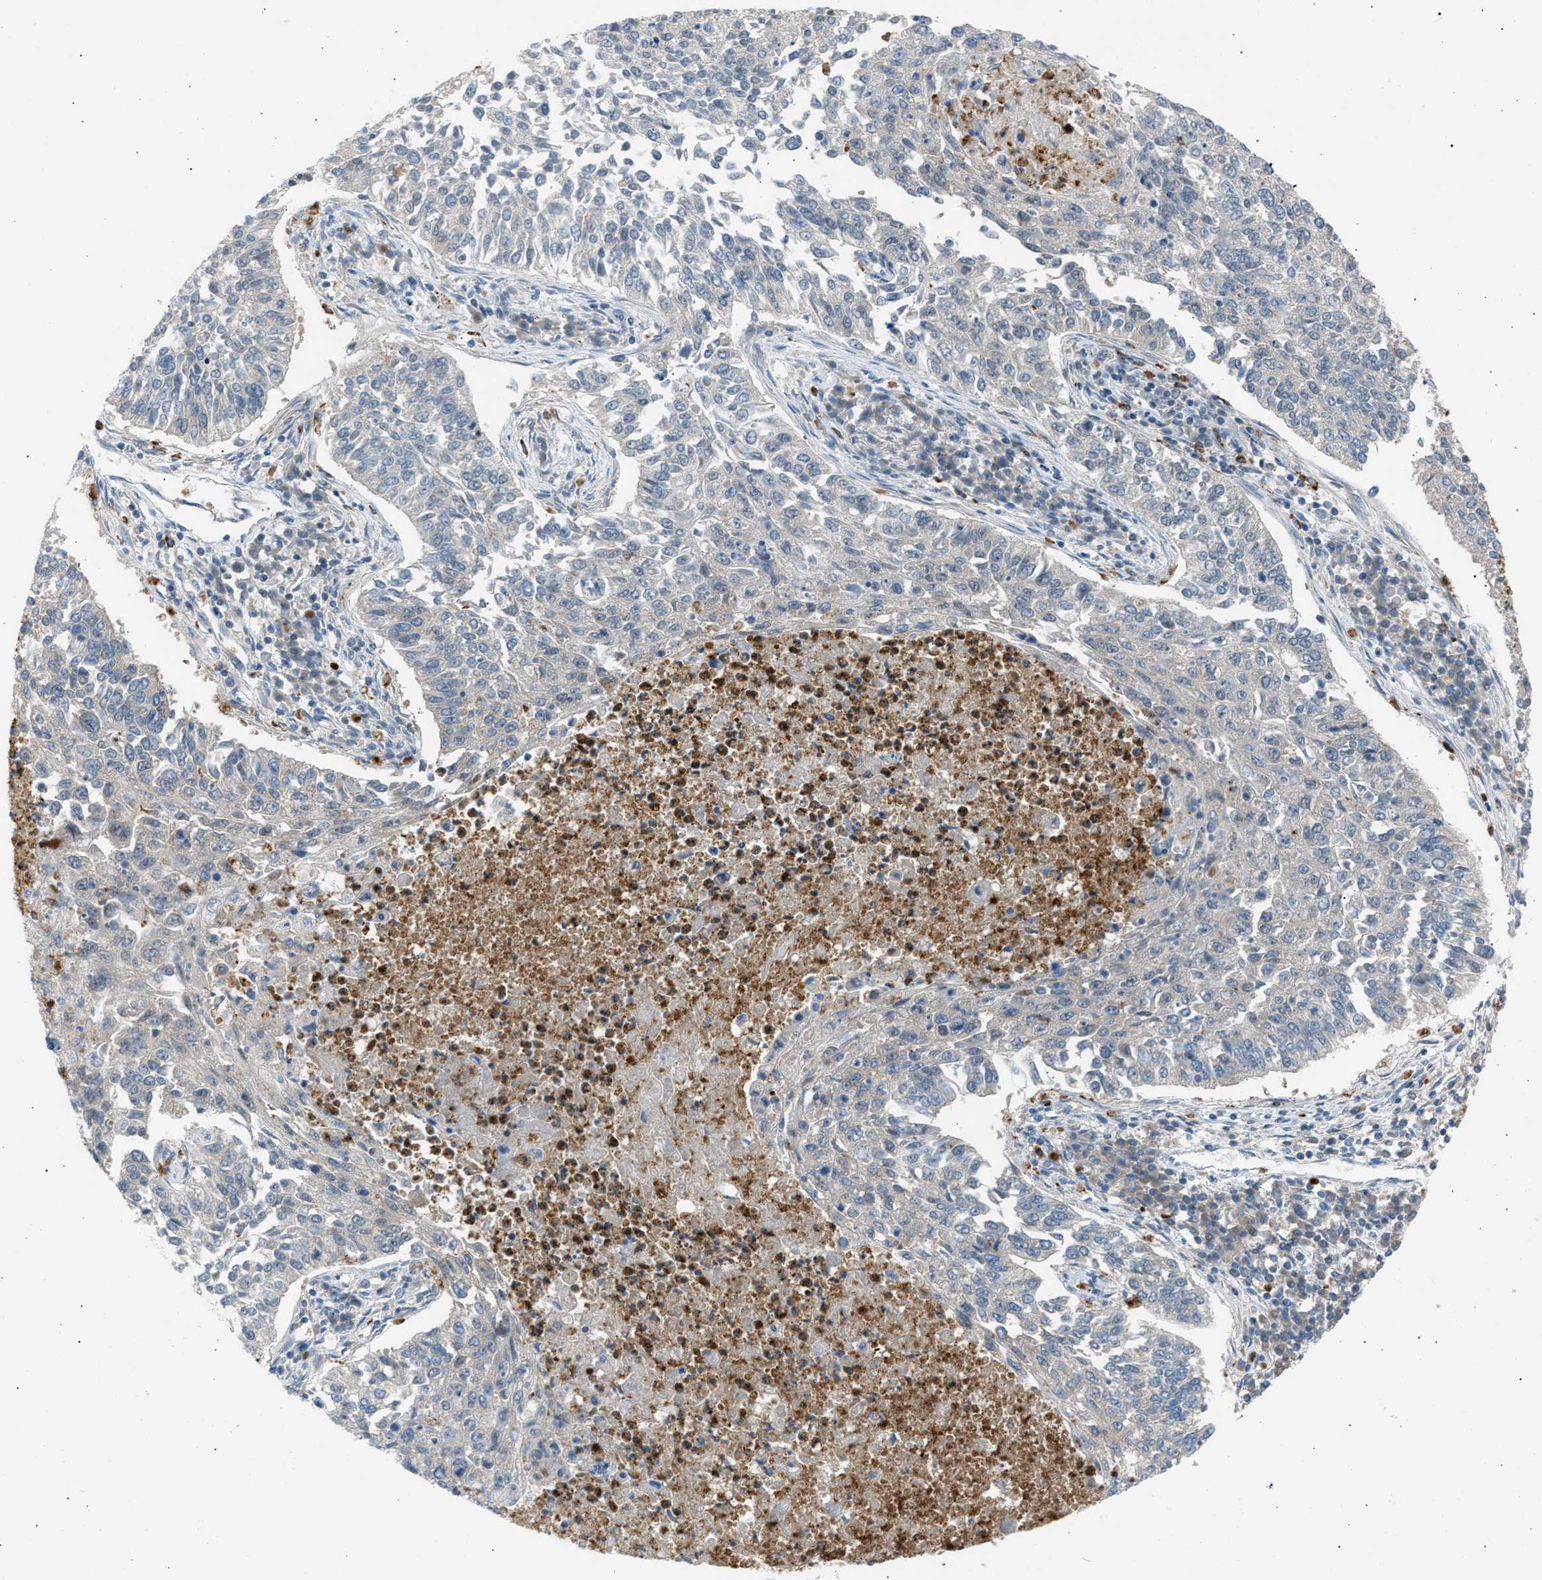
{"staining": {"intensity": "negative", "quantity": "none", "location": "none"}, "tissue": "lung cancer", "cell_type": "Tumor cells", "image_type": "cancer", "snomed": [{"axis": "morphology", "description": "Normal tissue, NOS"}, {"axis": "morphology", "description": "Squamous cell carcinoma, NOS"}, {"axis": "topography", "description": "Cartilage tissue"}, {"axis": "topography", "description": "Bronchus"}, {"axis": "topography", "description": "Lung"}], "caption": "Tumor cells show no significant protein positivity in lung squamous cell carcinoma.", "gene": "TRIM50", "patient": {"sex": "female", "age": 49}}